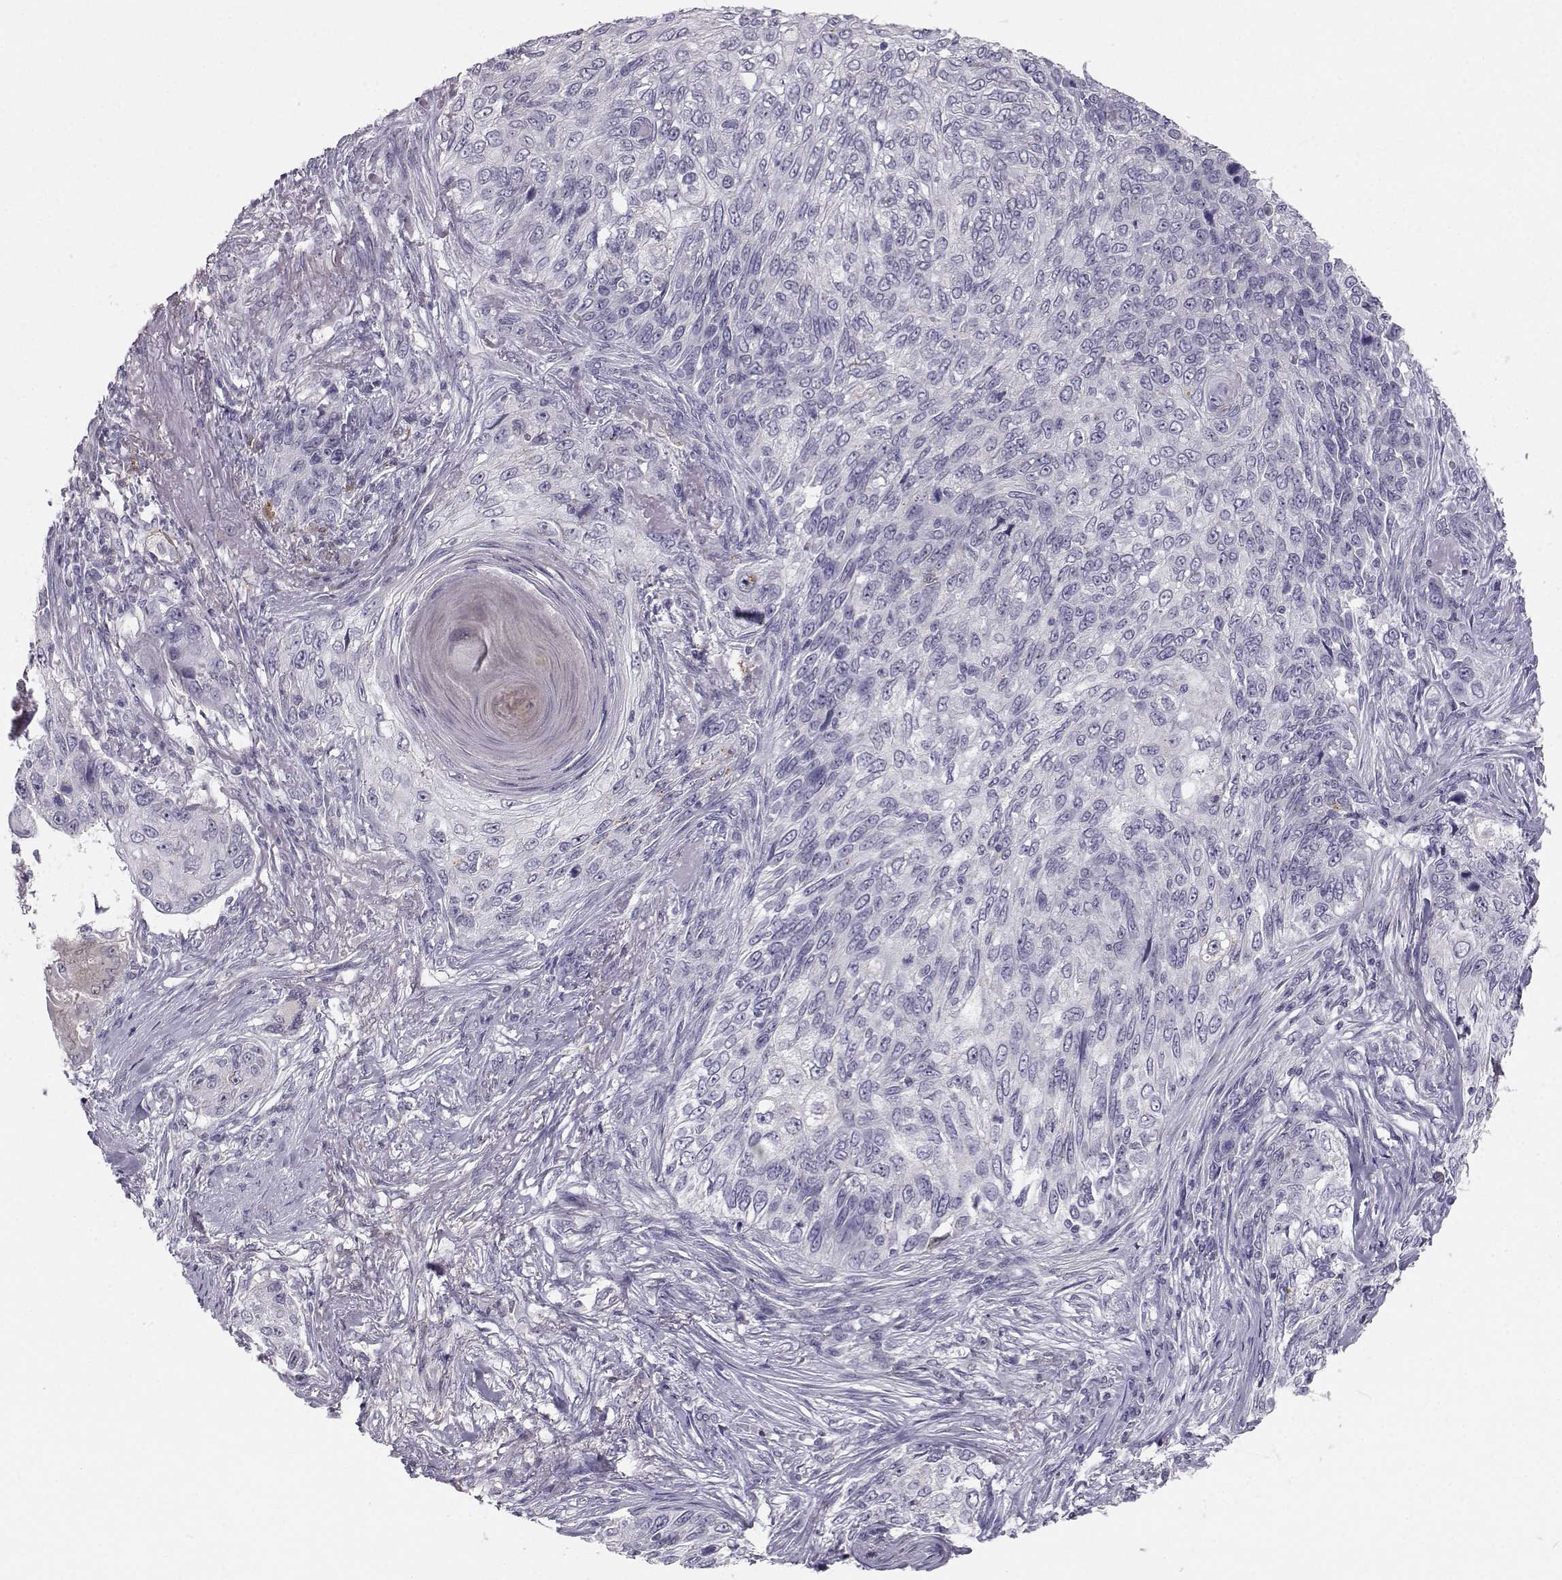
{"staining": {"intensity": "negative", "quantity": "none", "location": "none"}, "tissue": "skin cancer", "cell_type": "Tumor cells", "image_type": "cancer", "snomed": [{"axis": "morphology", "description": "Squamous cell carcinoma, NOS"}, {"axis": "topography", "description": "Skin"}], "caption": "Immunohistochemistry (IHC) photomicrograph of neoplastic tissue: human skin cancer (squamous cell carcinoma) stained with DAB (3,3'-diaminobenzidine) reveals no significant protein expression in tumor cells.", "gene": "PGM5", "patient": {"sex": "male", "age": 92}}